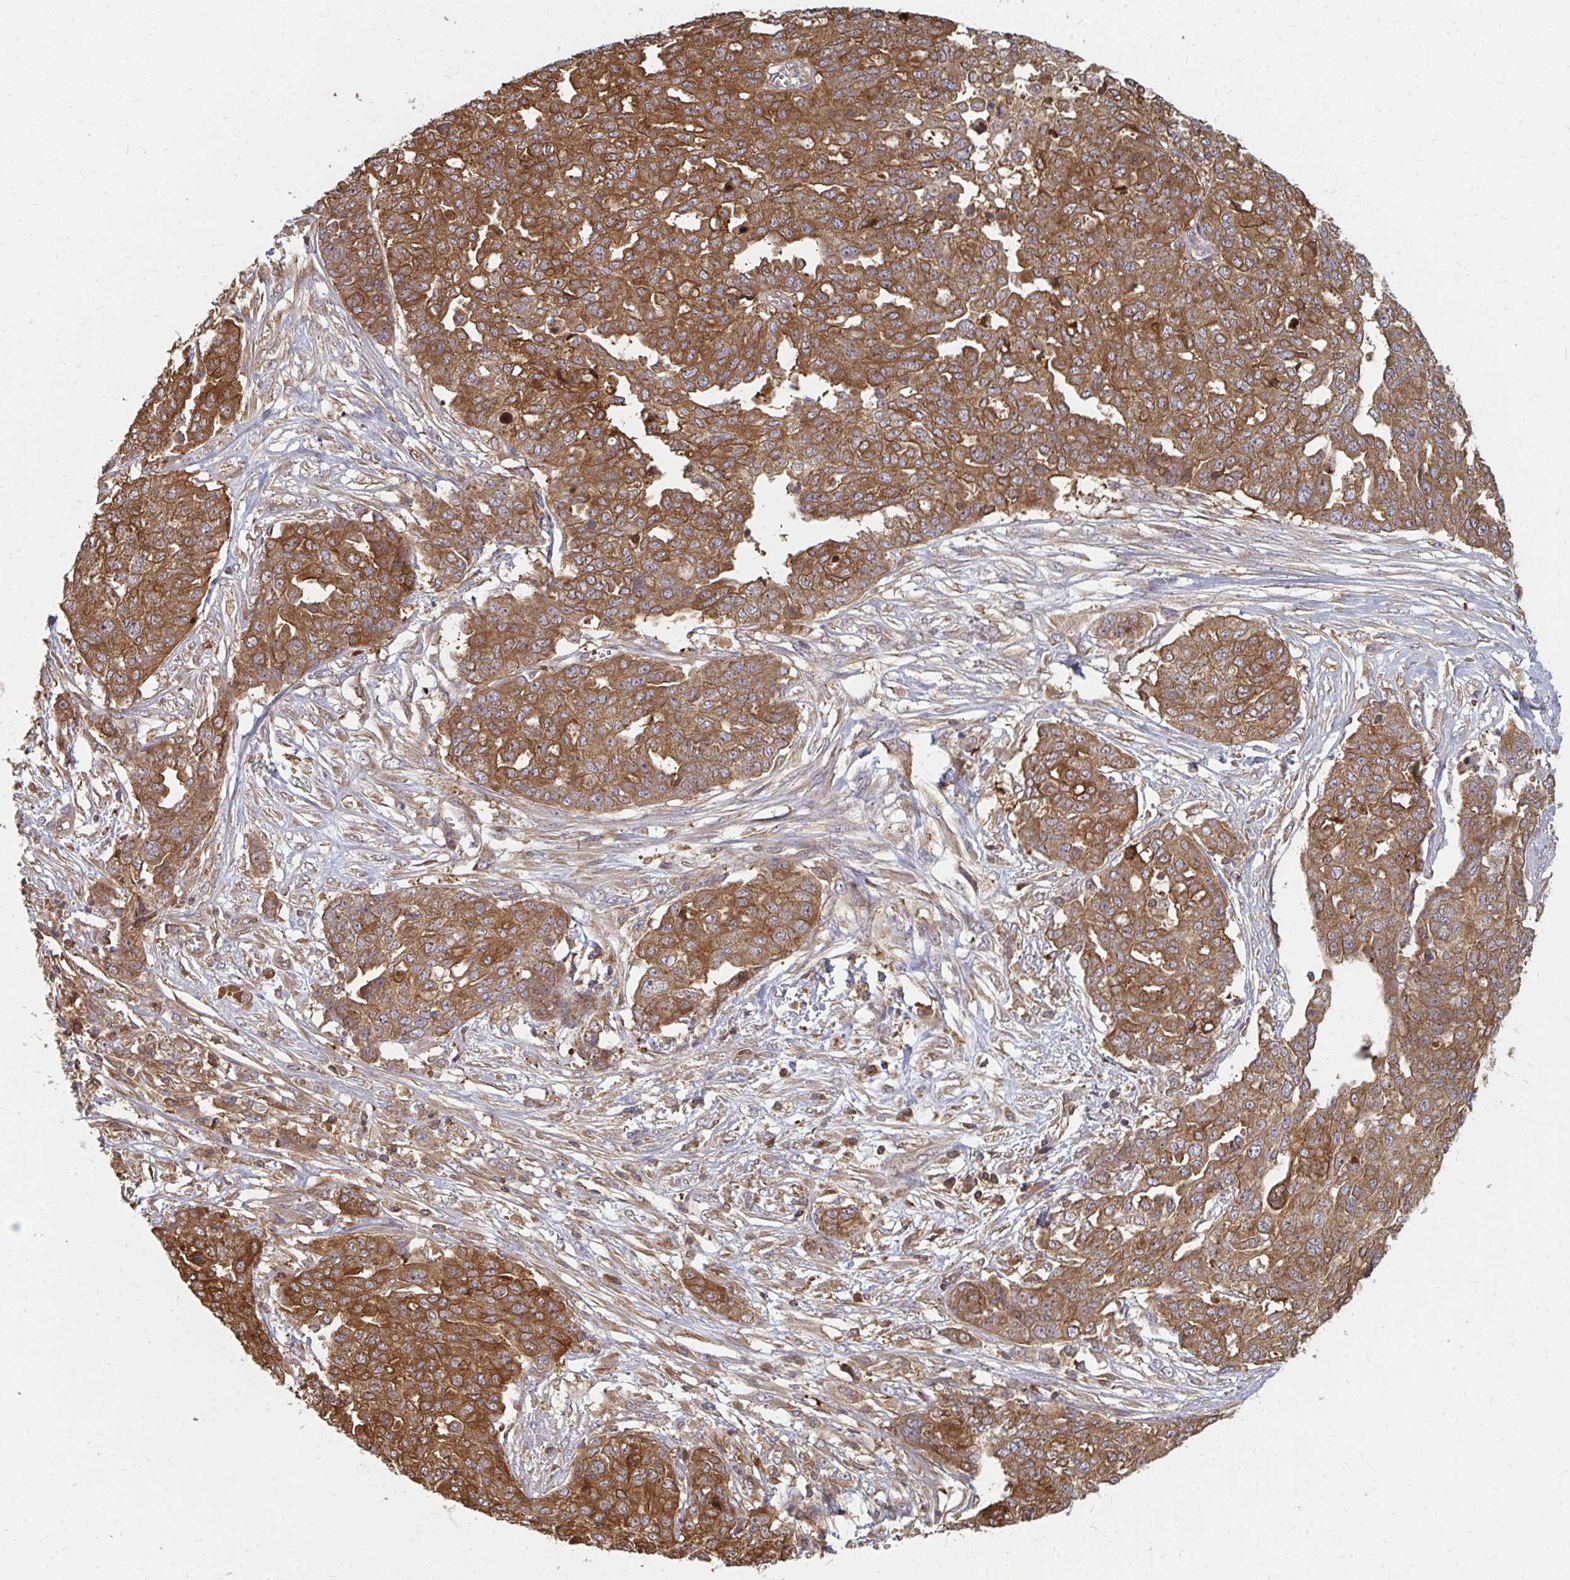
{"staining": {"intensity": "moderate", "quantity": ">75%", "location": "cytoplasmic/membranous"}, "tissue": "ovarian cancer", "cell_type": "Tumor cells", "image_type": "cancer", "snomed": [{"axis": "morphology", "description": "Cystadenocarcinoma, serous, NOS"}, {"axis": "topography", "description": "Soft tissue"}, {"axis": "topography", "description": "Ovary"}], "caption": "High-power microscopy captured an immunohistochemistry image of ovarian cancer, revealing moderate cytoplasmic/membranous expression in approximately >75% of tumor cells. The protein is shown in brown color, while the nuclei are stained blue.", "gene": "ZNF285", "patient": {"sex": "female", "age": 57}}